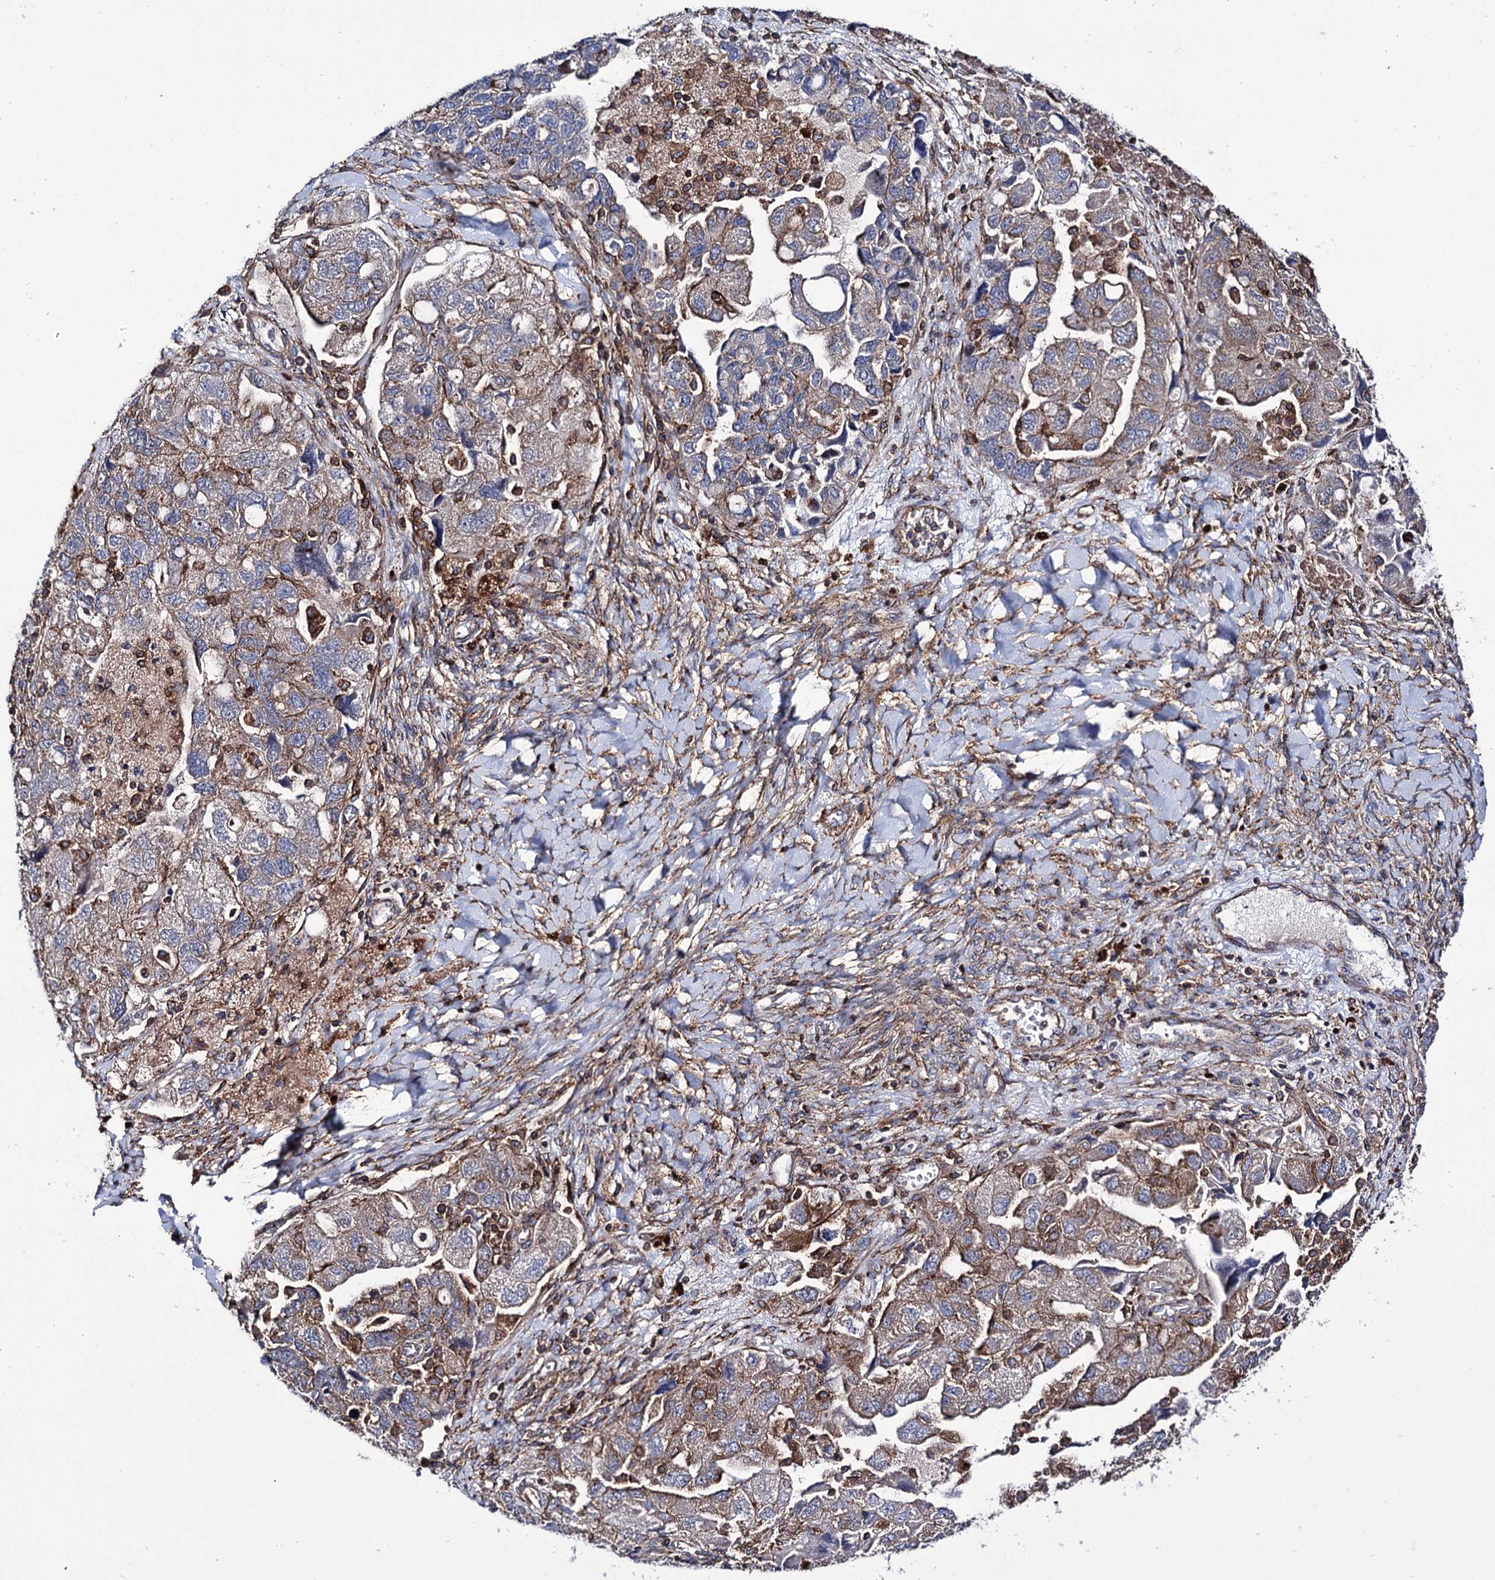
{"staining": {"intensity": "weak", "quantity": "25%-75%", "location": "cytoplasmic/membranous"}, "tissue": "ovarian cancer", "cell_type": "Tumor cells", "image_type": "cancer", "snomed": [{"axis": "morphology", "description": "Carcinoma, NOS"}, {"axis": "morphology", "description": "Cystadenocarcinoma, serous, NOS"}, {"axis": "topography", "description": "Ovary"}], "caption": "Weak cytoplasmic/membranous positivity is appreciated in approximately 25%-75% of tumor cells in ovarian cancer (carcinoma).", "gene": "DEF6", "patient": {"sex": "female", "age": 69}}